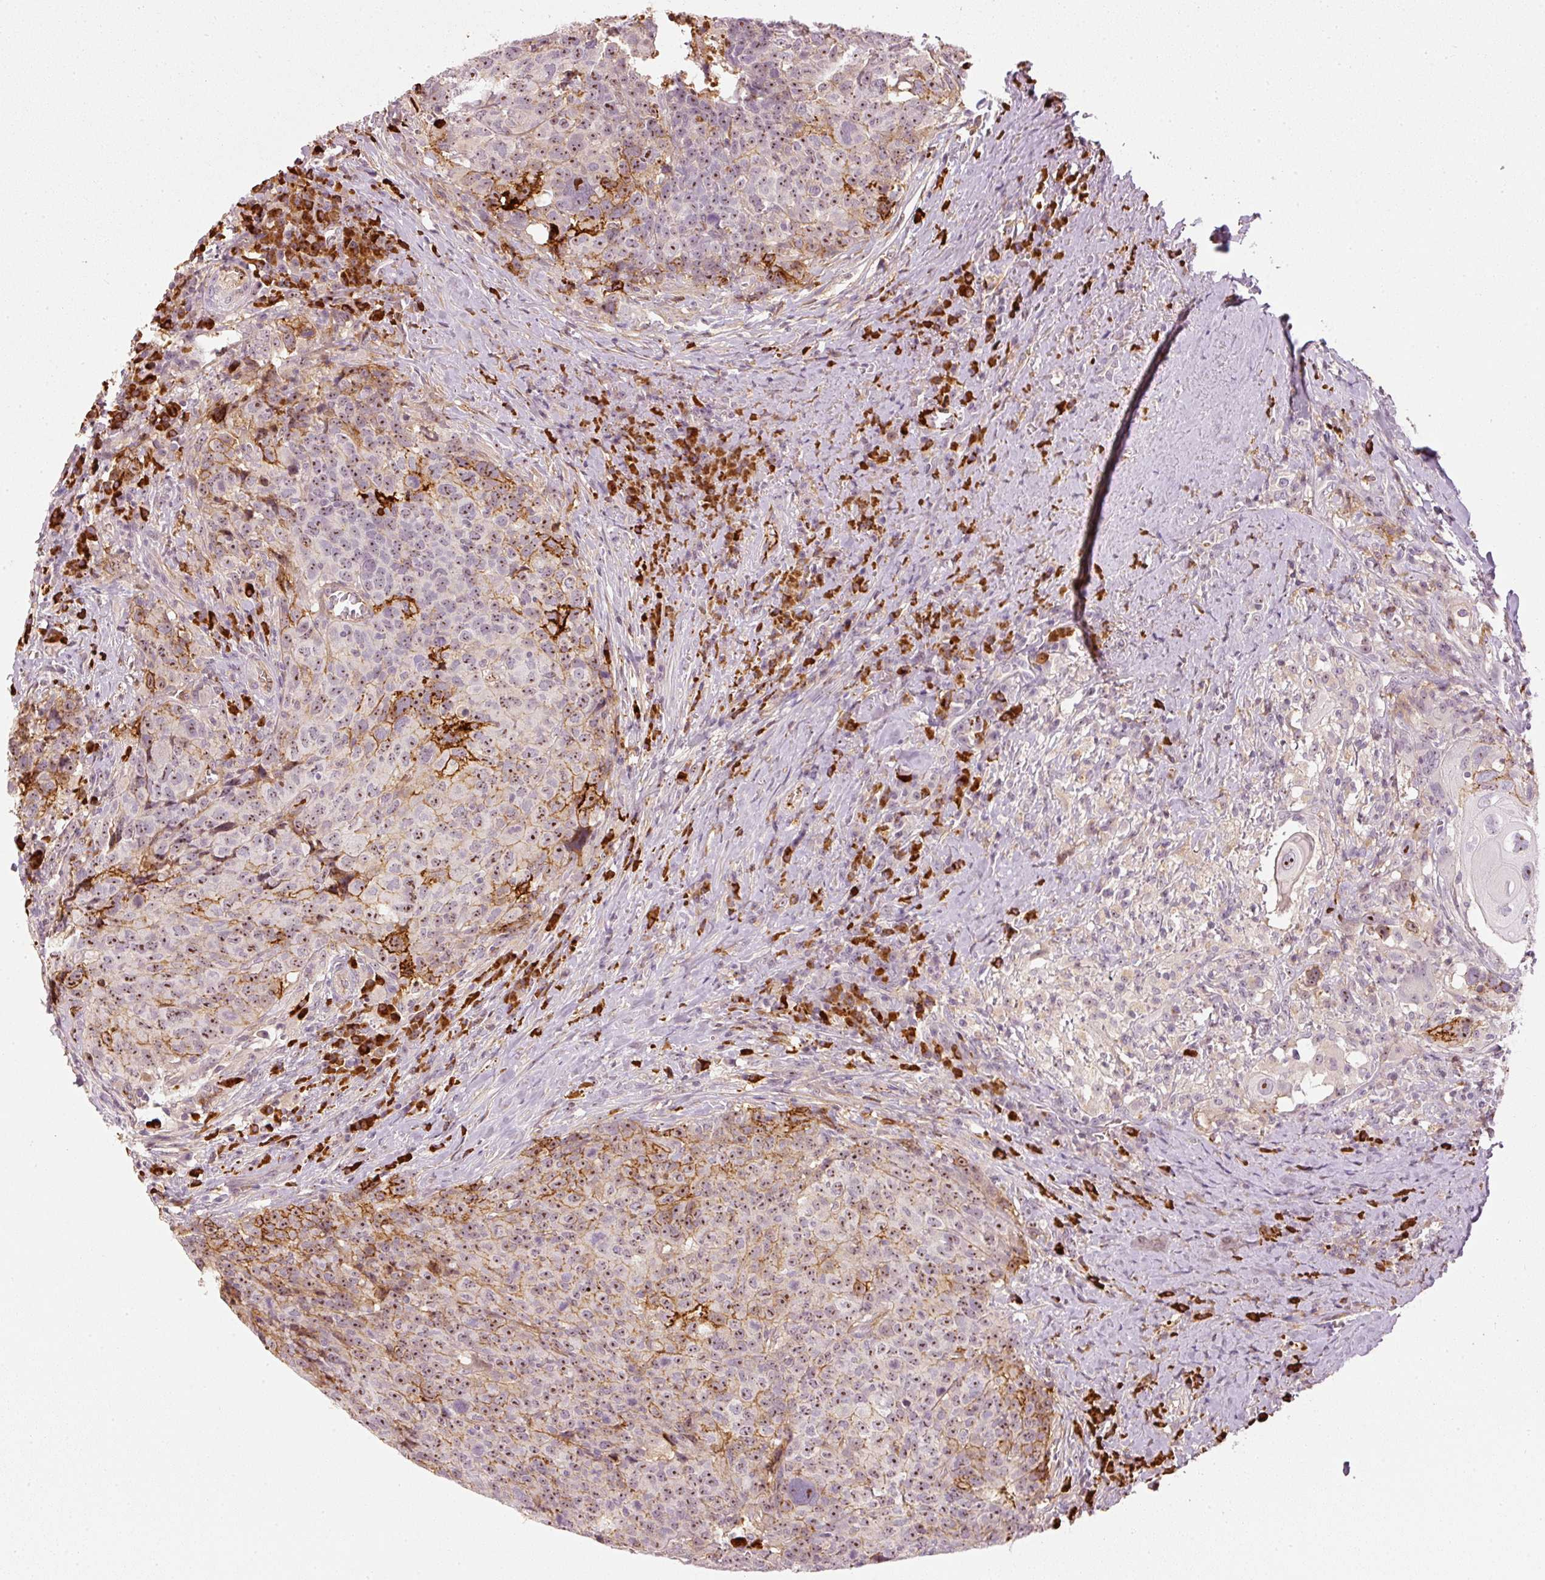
{"staining": {"intensity": "moderate", "quantity": ">75%", "location": "cytoplasmic/membranous,nuclear"}, "tissue": "head and neck cancer", "cell_type": "Tumor cells", "image_type": "cancer", "snomed": [{"axis": "morphology", "description": "Squamous cell carcinoma, NOS"}, {"axis": "topography", "description": "Head-Neck"}], "caption": "Immunohistochemistry (IHC) image of neoplastic tissue: human squamous cell carcinoma (head and neck) stained using immunohistochemistry displays medium levels of moderate protein expression localized specifically in the cytoplasmic/membranous and nuclear of tumor cells, appearing as a cytoplasmic/membranous and nuclear brown color.", "gene": "VCAM1", "patient": {"sex": "male", "age": 66}}